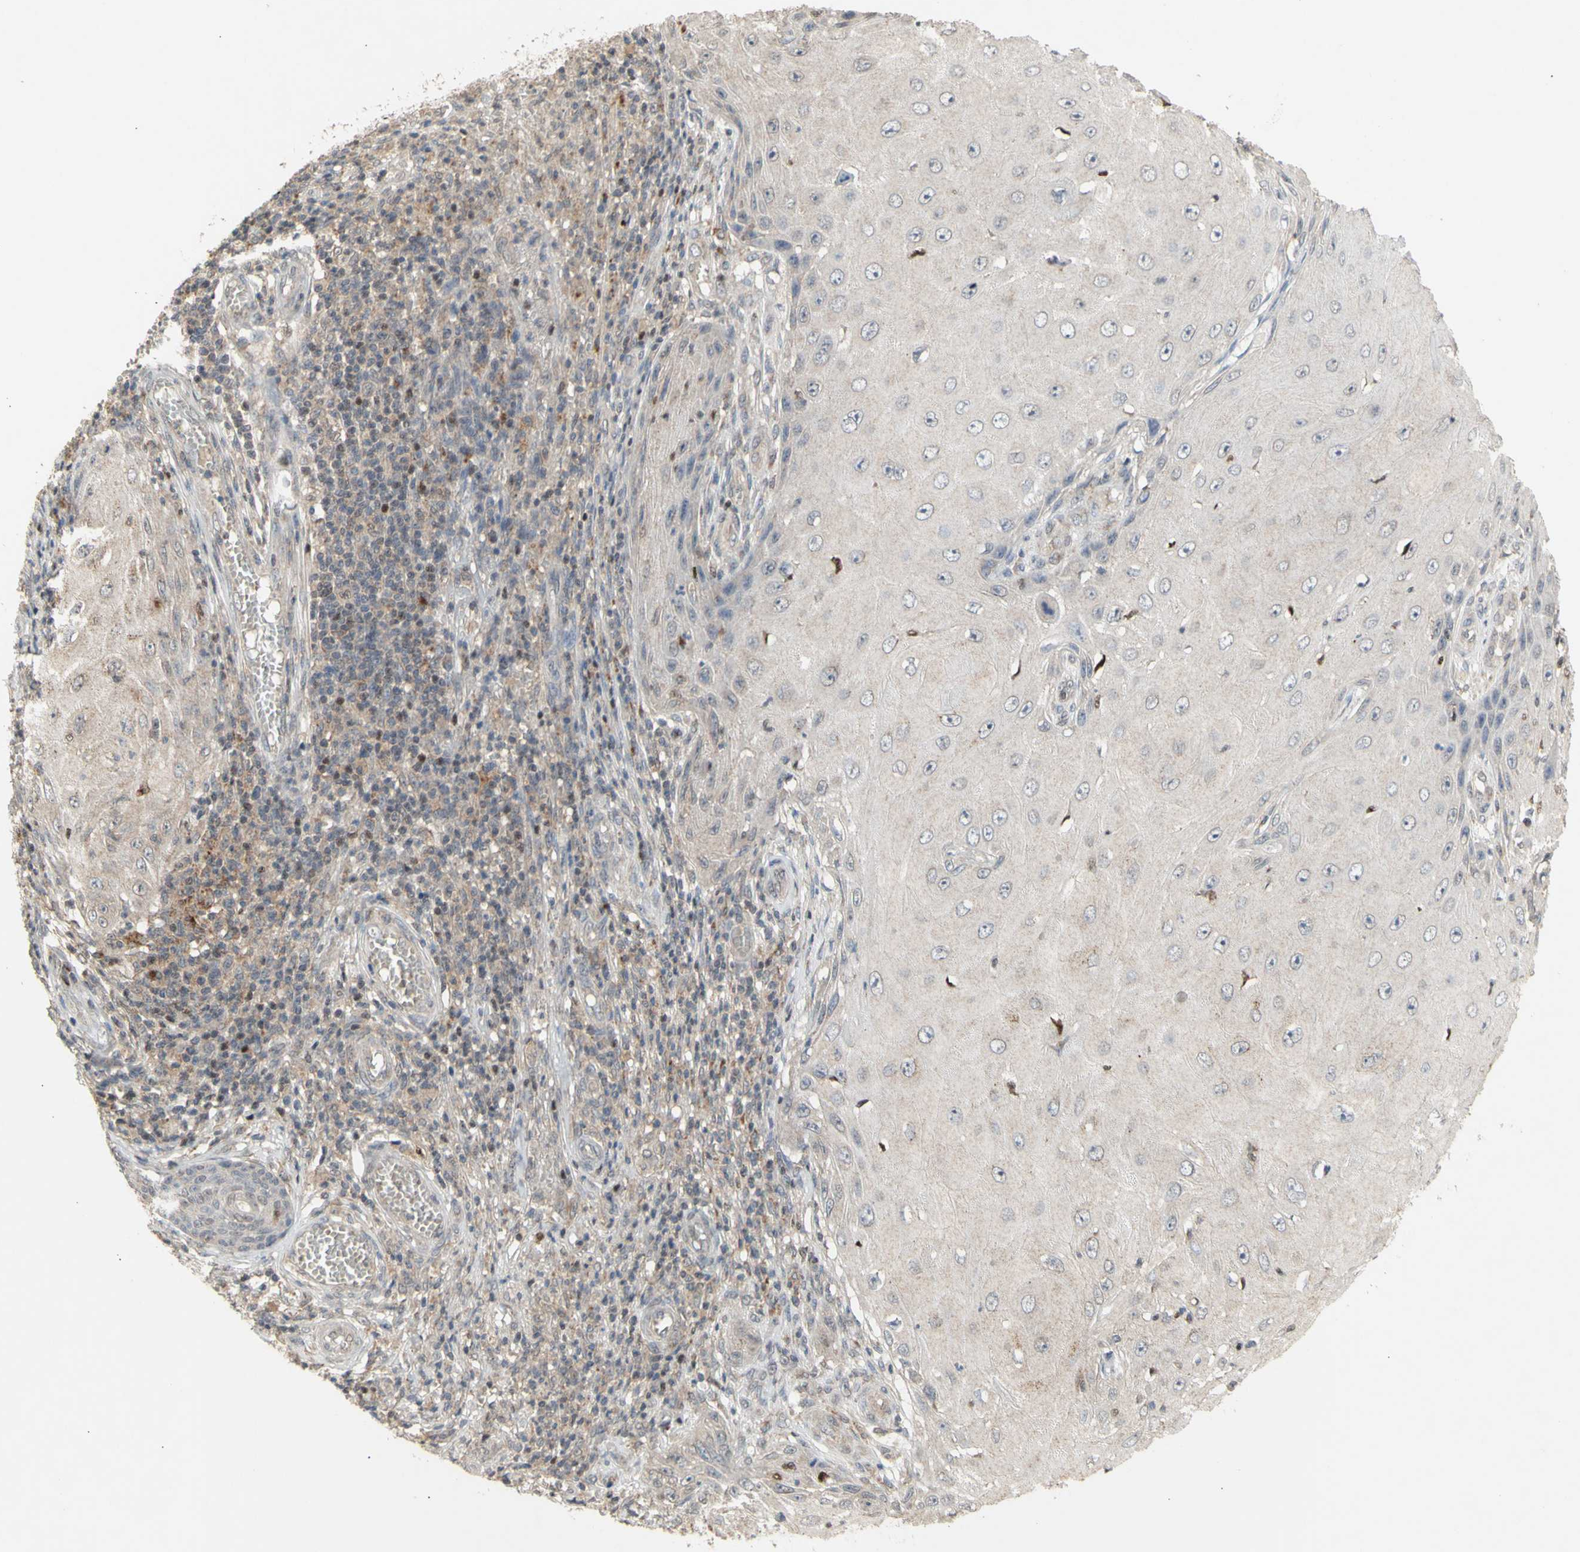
{"staining": {"intensity": "negative", "quantity": "none", "location": "none"}, "tissue": "skin cancer", "cell_type": "Tumor cells", "image_type": "cancer", "snomed": [{"axis": "morphology", "description": "Squamous cell carcinoma, NOS"}, {"axis": "topography", "description": "Skin"}], "caption": "IHC photomicrograph of neoplastic tissue: human squamous cell carcinoma (skin) stained with DAB reveals no significant protein expression in tumor cells.", "gene": "NLRP1", "patient": {"sex": "female", "age": 73}}